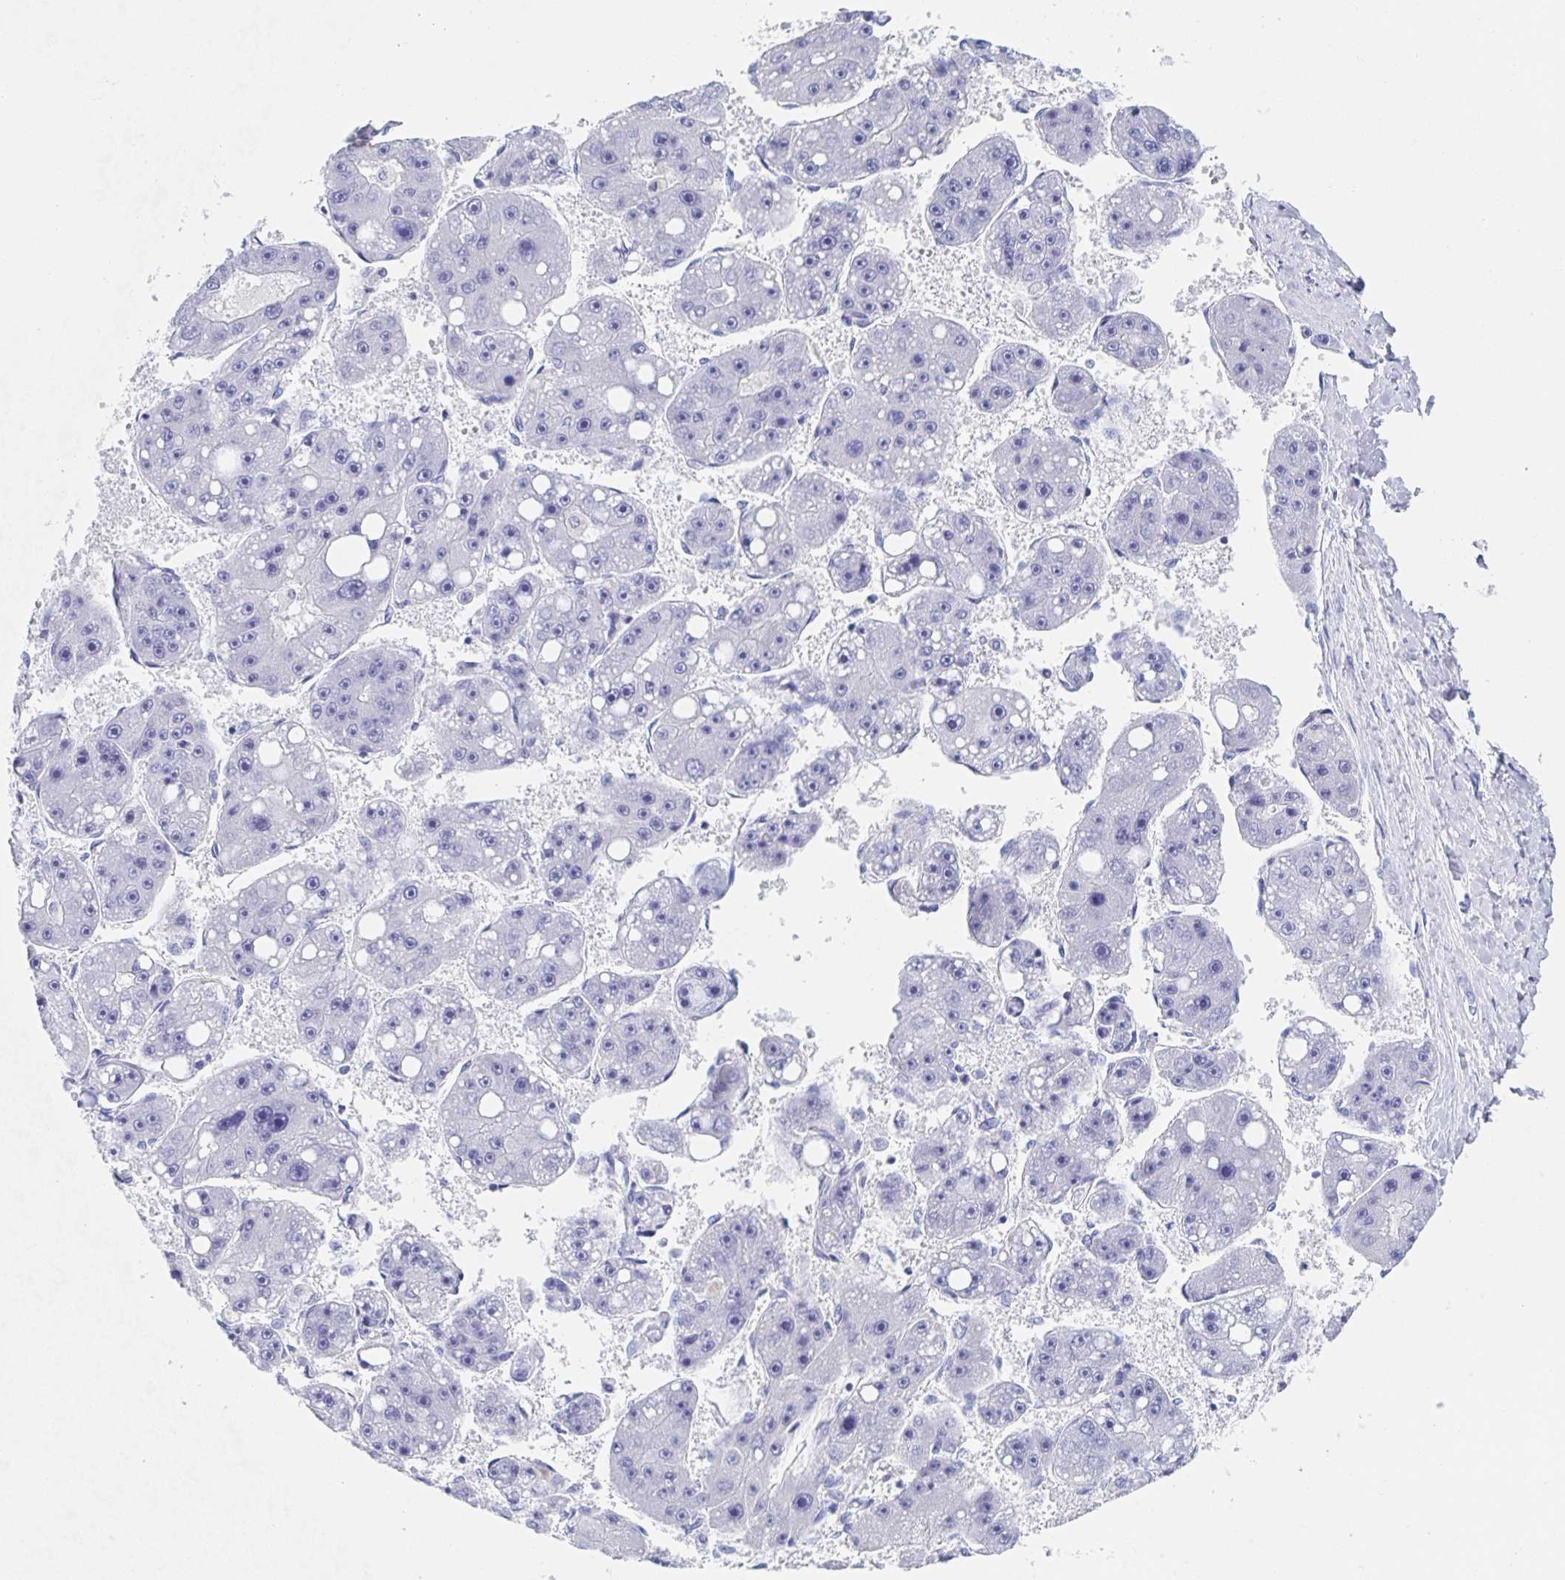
{"staining": {"intensity": "negative", "quantity": "none", "location": "none"}, "tissue": "liver cancer", "cell_type": "Tumor cells", "image_type": "cancer", "snomed": [{"axis": "morphology", "description": "Carcinoma, Hepatocellular, NOS"}, {"axis": "topography", "description": "Liver"}], "caption": "Tumor cells are negative for brown protein staining in hepatocellular carcinoma (liver). The staining was performed using DAB to visualize the protein expression in brown, while the nuclei were stained in blue with hematoxylin (Magnification: 20x).", "gene": "DMBT1", "patient": {"sex": "female", "age": 61}}